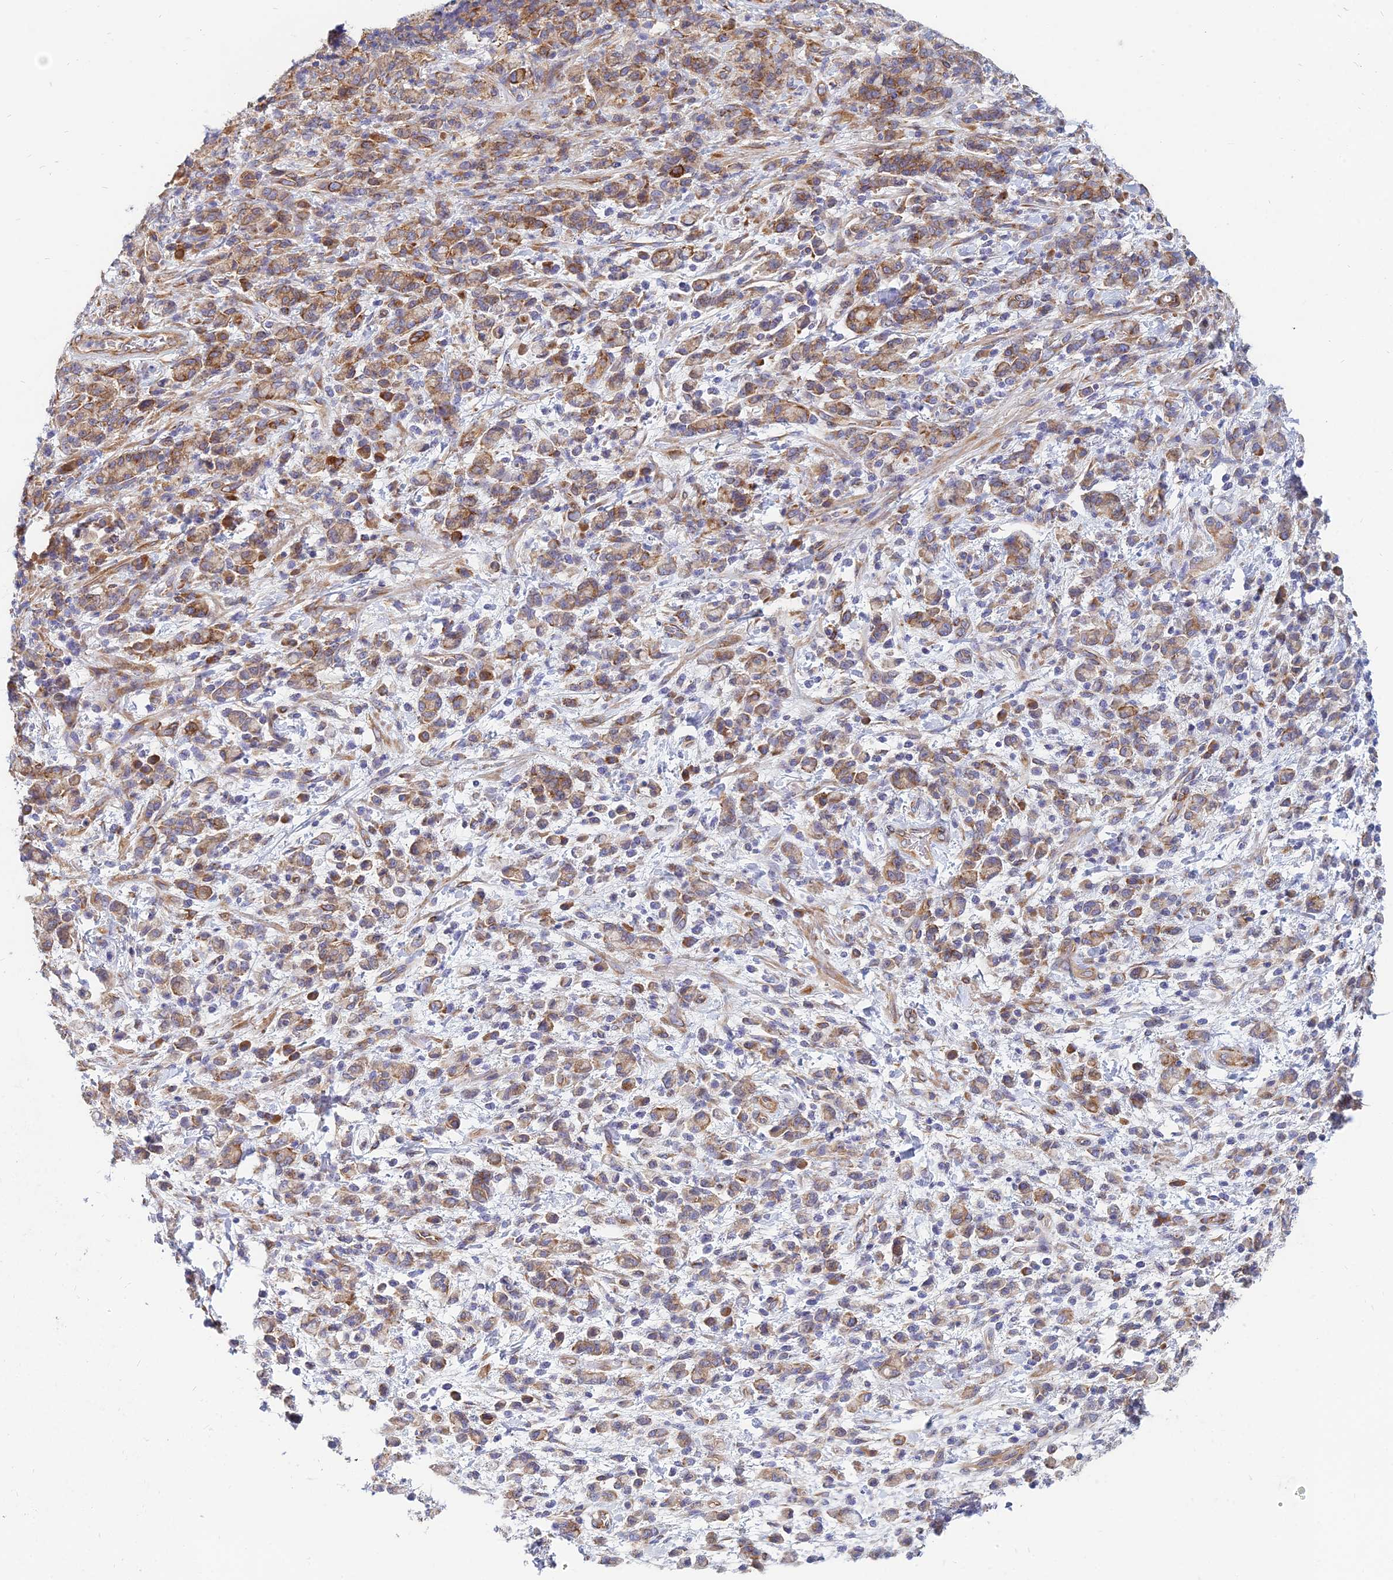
{"staining": {"intensity": "moderate", "quantity": ">75%", "location": "cytoplasmic/membranous"}, "tissue": "stomach cancer", "cell_type": "Tumor cells", "image_type": "cancer", "snomed": [{"axis": "morphology", "description": "Adenocarcinoma, NOS"}, {"axis": "topography", "description": "Stomach"}], "caption": "Moderate cytoplasmic/membranous staining is identified in about >75% of tumor cells in stomach cancer.", "gene": "TXLNA", "patient": {"sex": "male", "age": 77}}